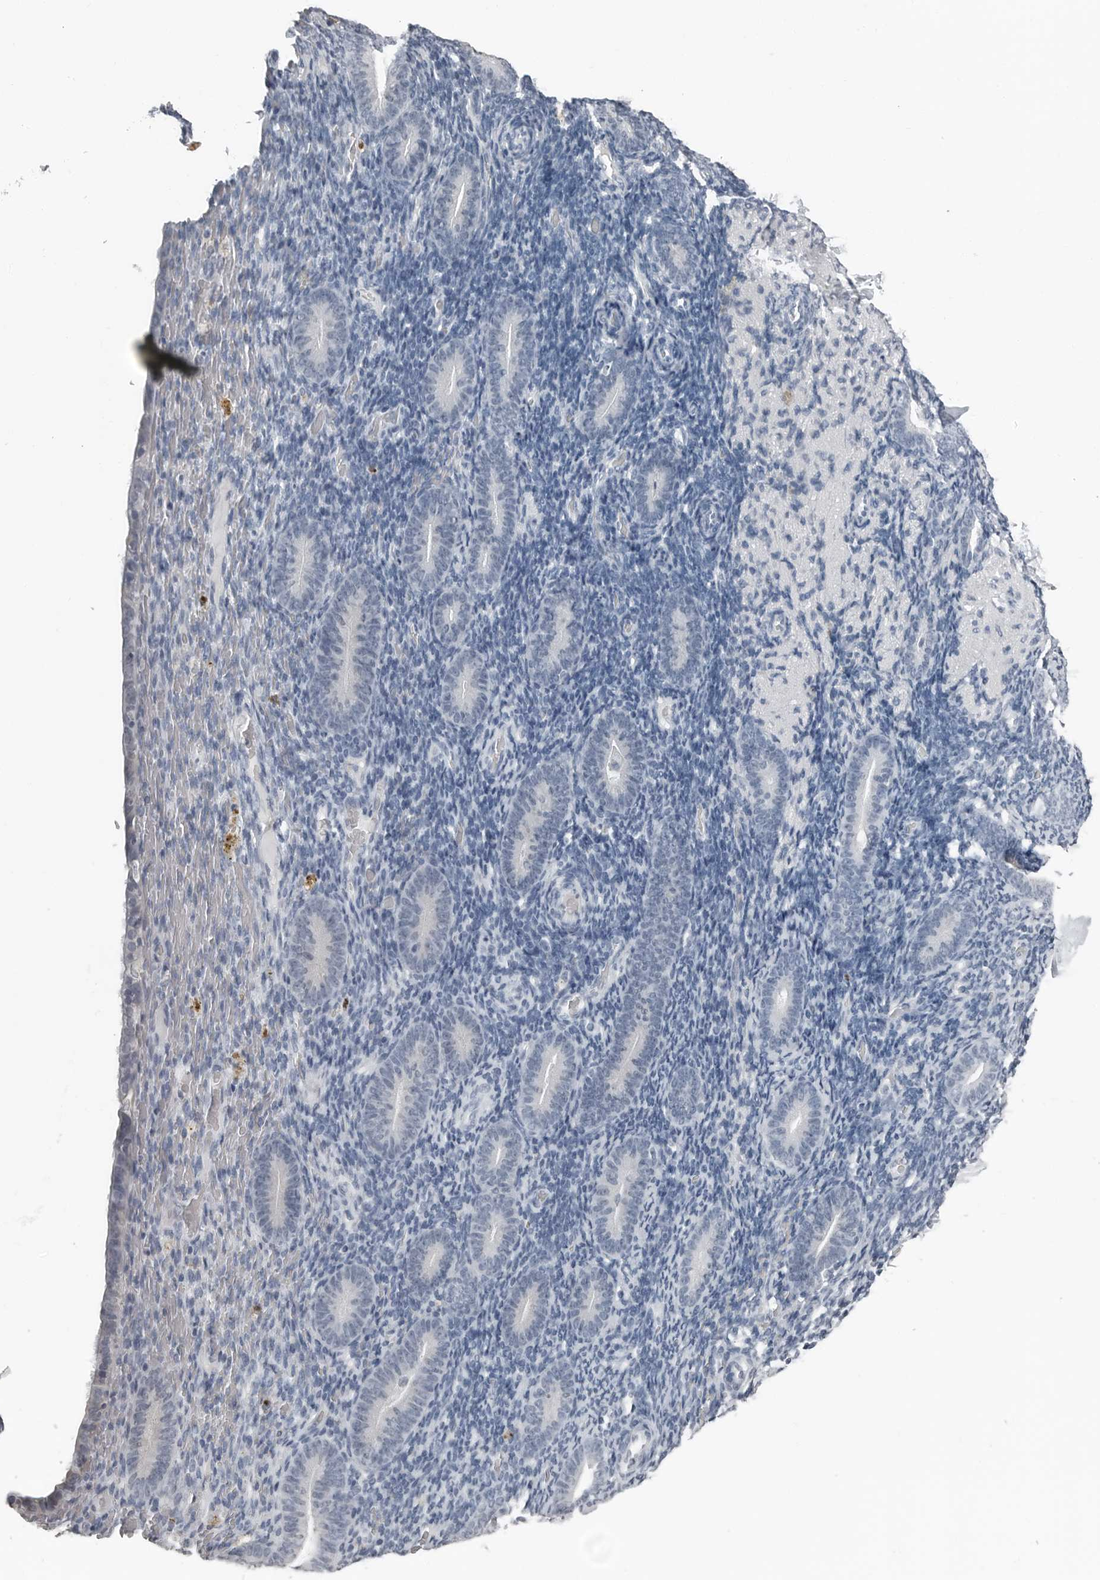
{"staining": {"intensity": "negative", "quantity": "none", "location": "none"}, "tissue": "endometrium", "cell_type": "Cells in endometrial stroma", "image_type": "normal", "snomed": [{"axis": "morphology", "description": "Normal tissue, NOS"}, {"axis": "topography", "description": "Endometrium"}], "caption": "This is a image of IHC staining of unremarkable endometrium, which shows no staining in cells in endometrial stroma.", "gene": "SPINK1", "patient": {"sex": "female", "age": 51}}